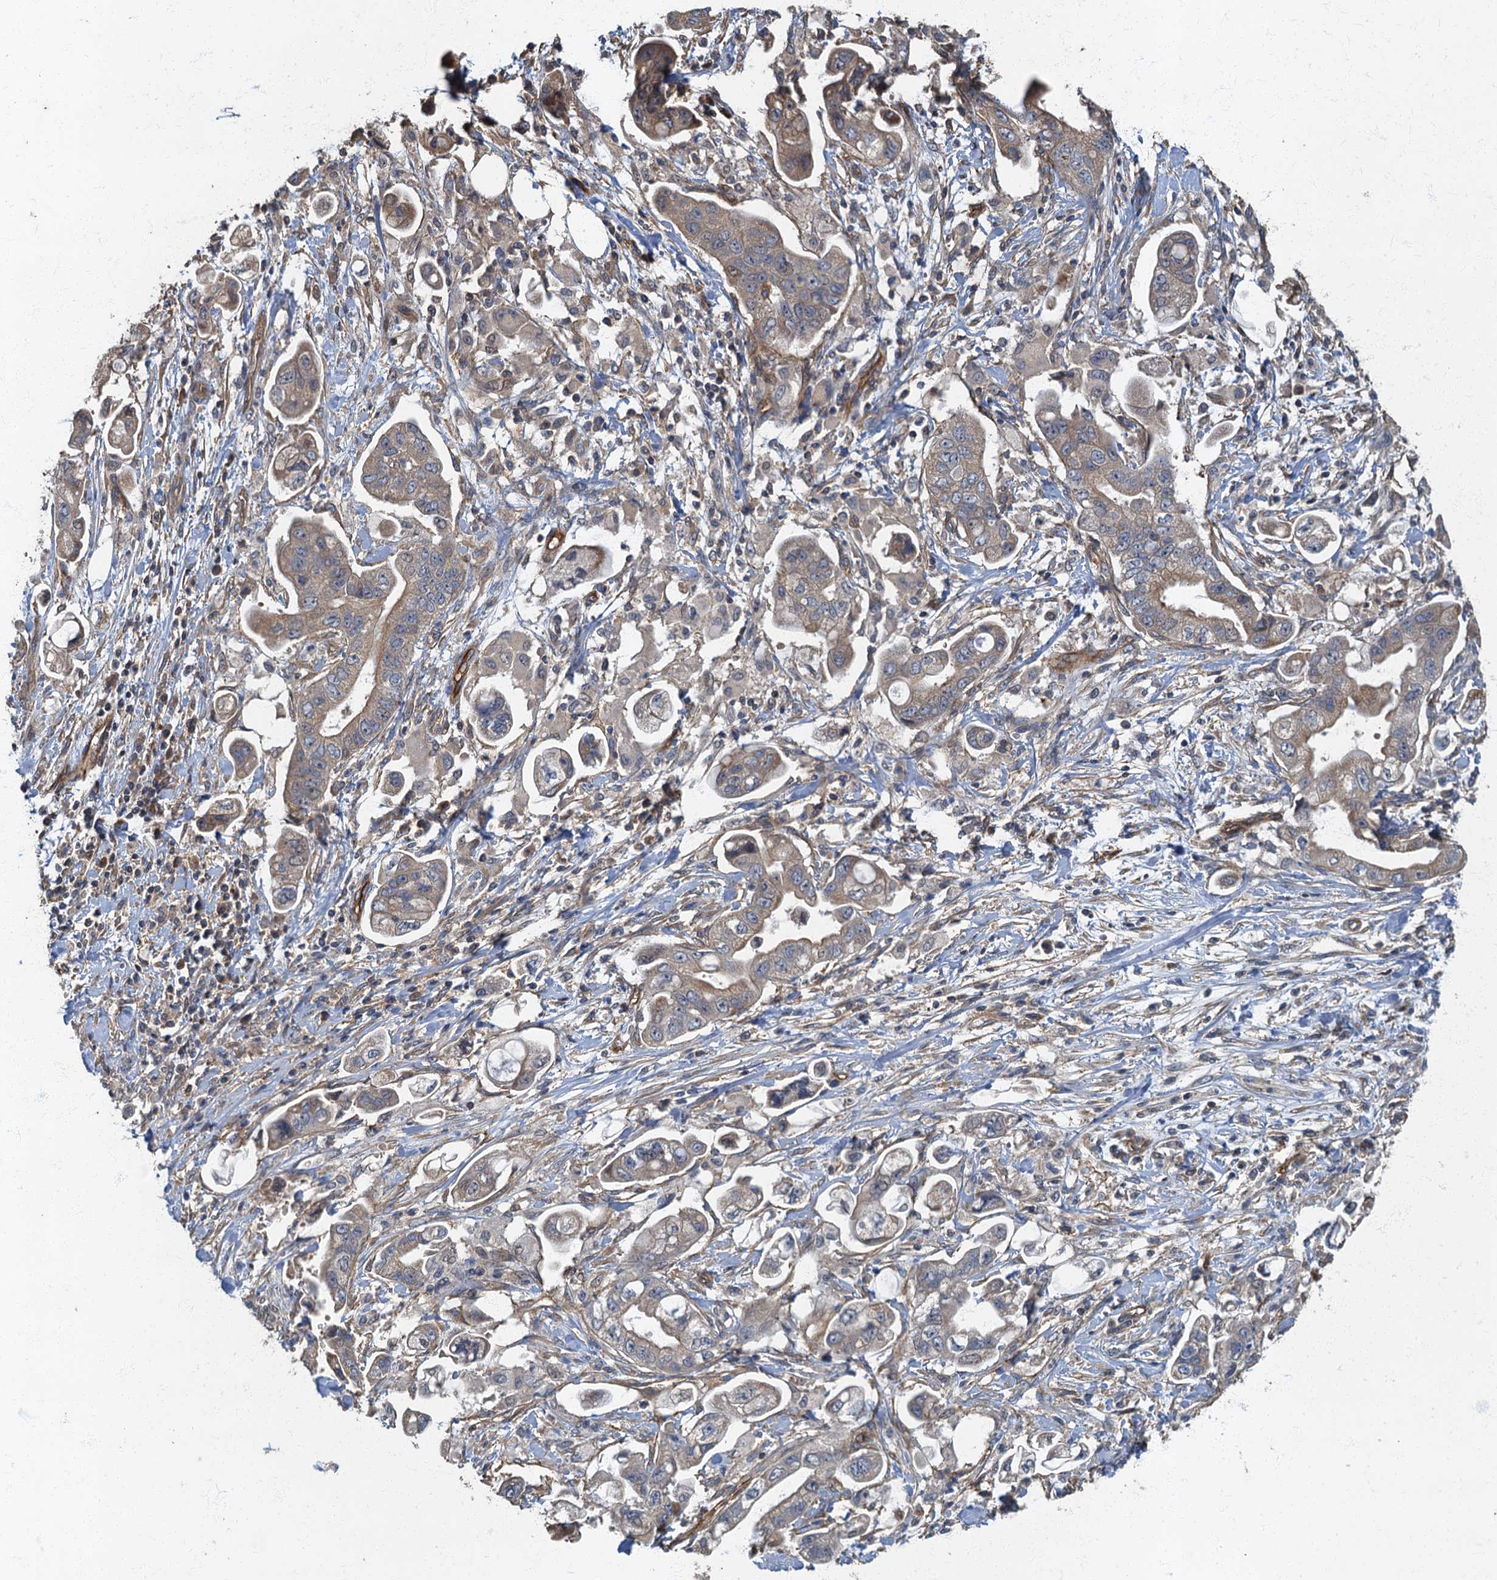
{"staining": {"intensity": "weak", "quantity": "25%-75%", "location": "cytoplasmic/membranous"}, "tissue": "stomach cancer", "cell_type": "Tumor cells", "image_type": "cancer", "snomed": [{"axis": "morphology", "description": "Adenocarcinoma, NOS"}, {"axis": "topography", "description": "Stomach"}], "caption": "The immunohistochemical stain shows weak cytoplasmic/membranous expression in tumor cells of stomach cancer (adenocarcinoma) tissue.", "gene": "ARL11", "patient": {"sex": "male", "age": 62}}